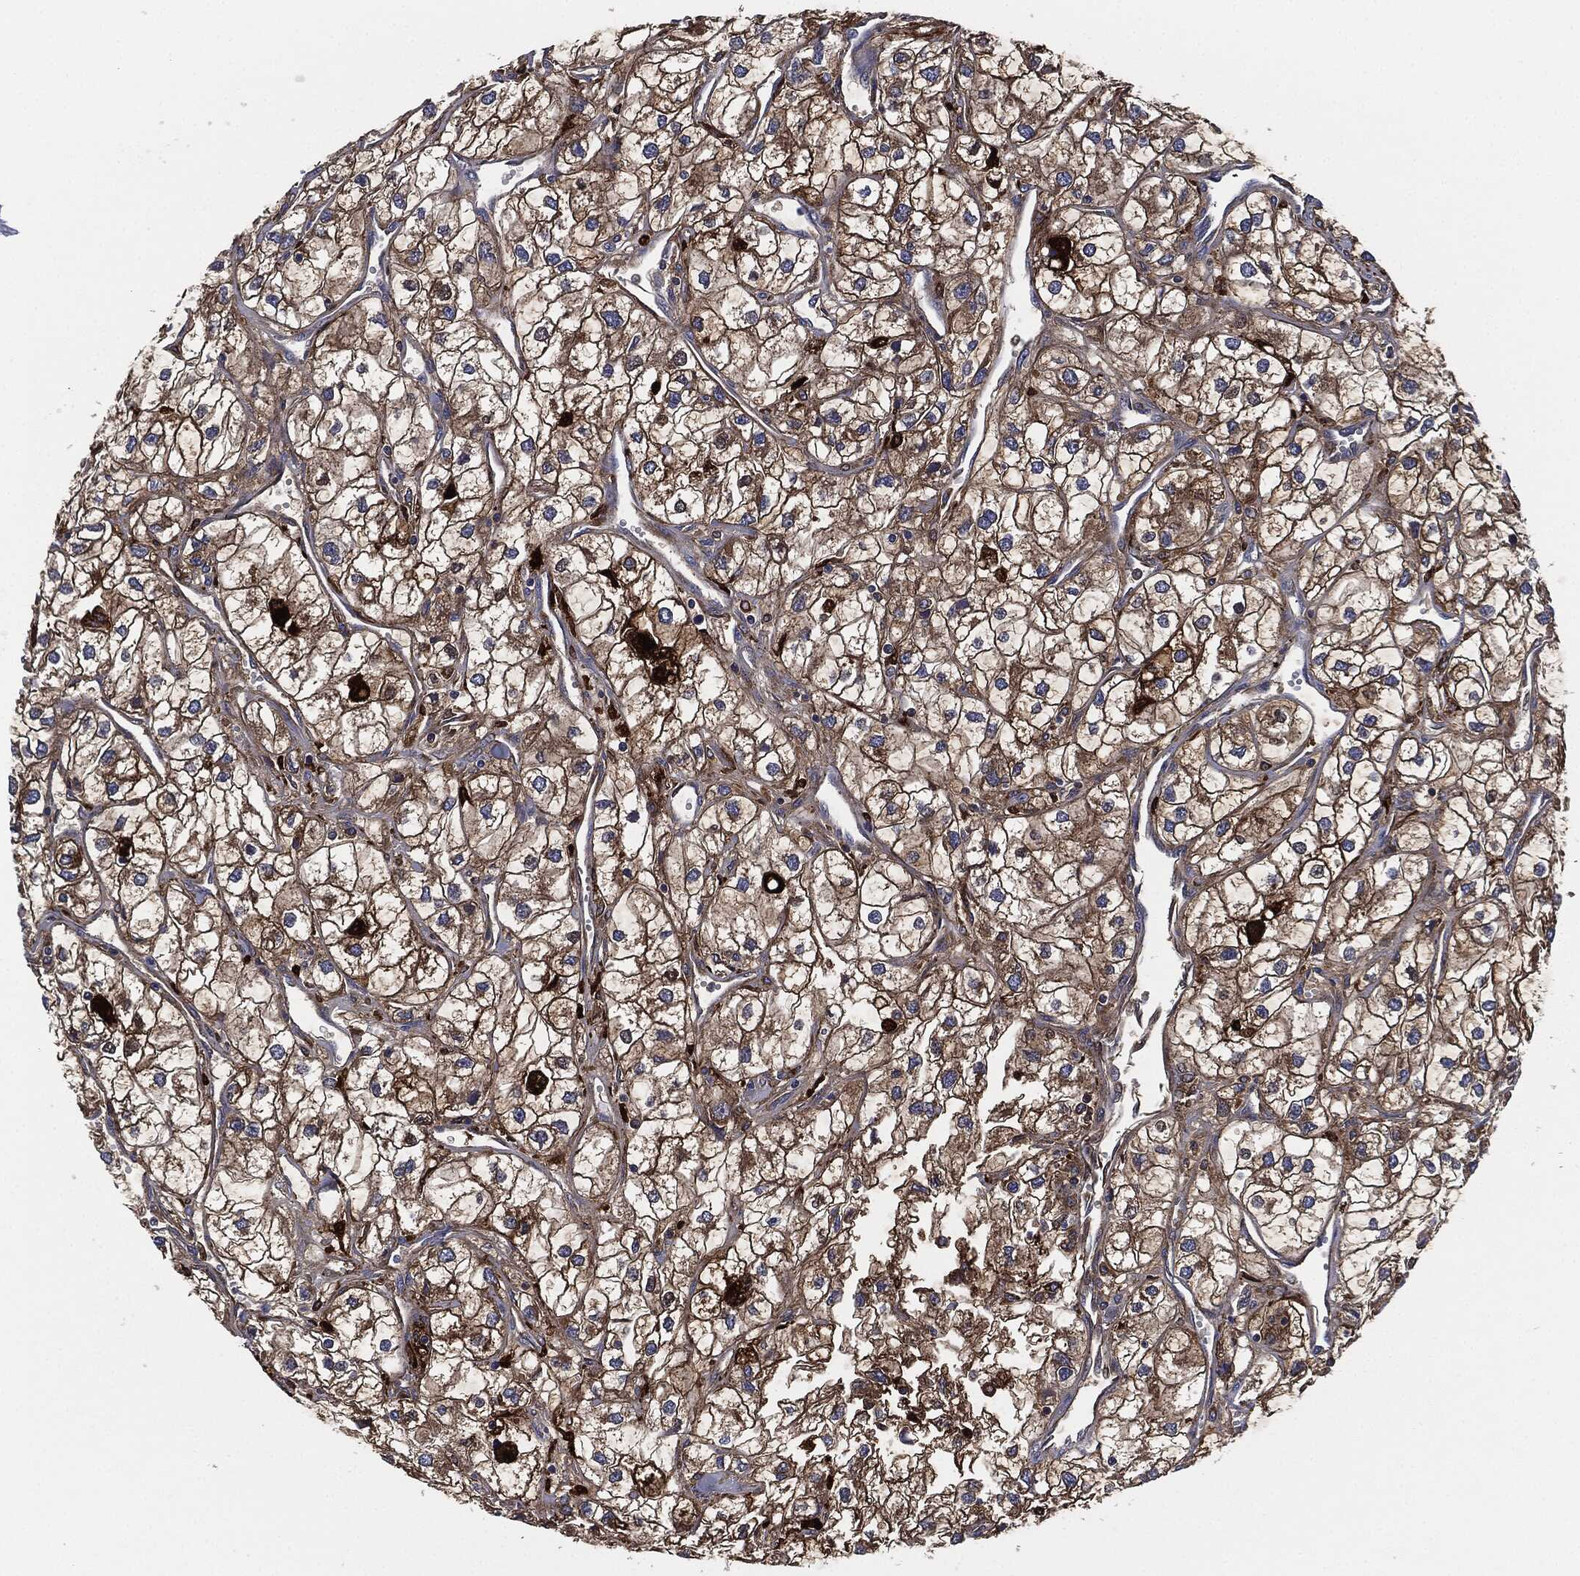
{"staining": {"intensity": "strong", "quantity": ">75%", "location": "cytoplasmic/membranous"}, "tissue": "renal cancer", "cell_type": "Tumor cells", "image_type": "cancer", "snomed": [{"axis": "morphology", "description": "Adenocarcinoma, NOS"}, {"axis": "topography", "description": "Kidney"}], "caption": "High-magnification brightfield microscopy of renal cancer (adenocarcinoma) stained with DAB (3,3'-diaminobenzidine) (brown) and counterstained with hematoxylin (blue). tumor cells exhibit strong cytoplasmic/membranous positivity is identified in about>75% of cells. The staining was performed using DAB to visualize the protein expression in brown, while the nuclei were stained in blue with hematoxylin (Magnification: 20x).", "gene": "TMEM11", "patient": {"sex": "male", "age": 59}}